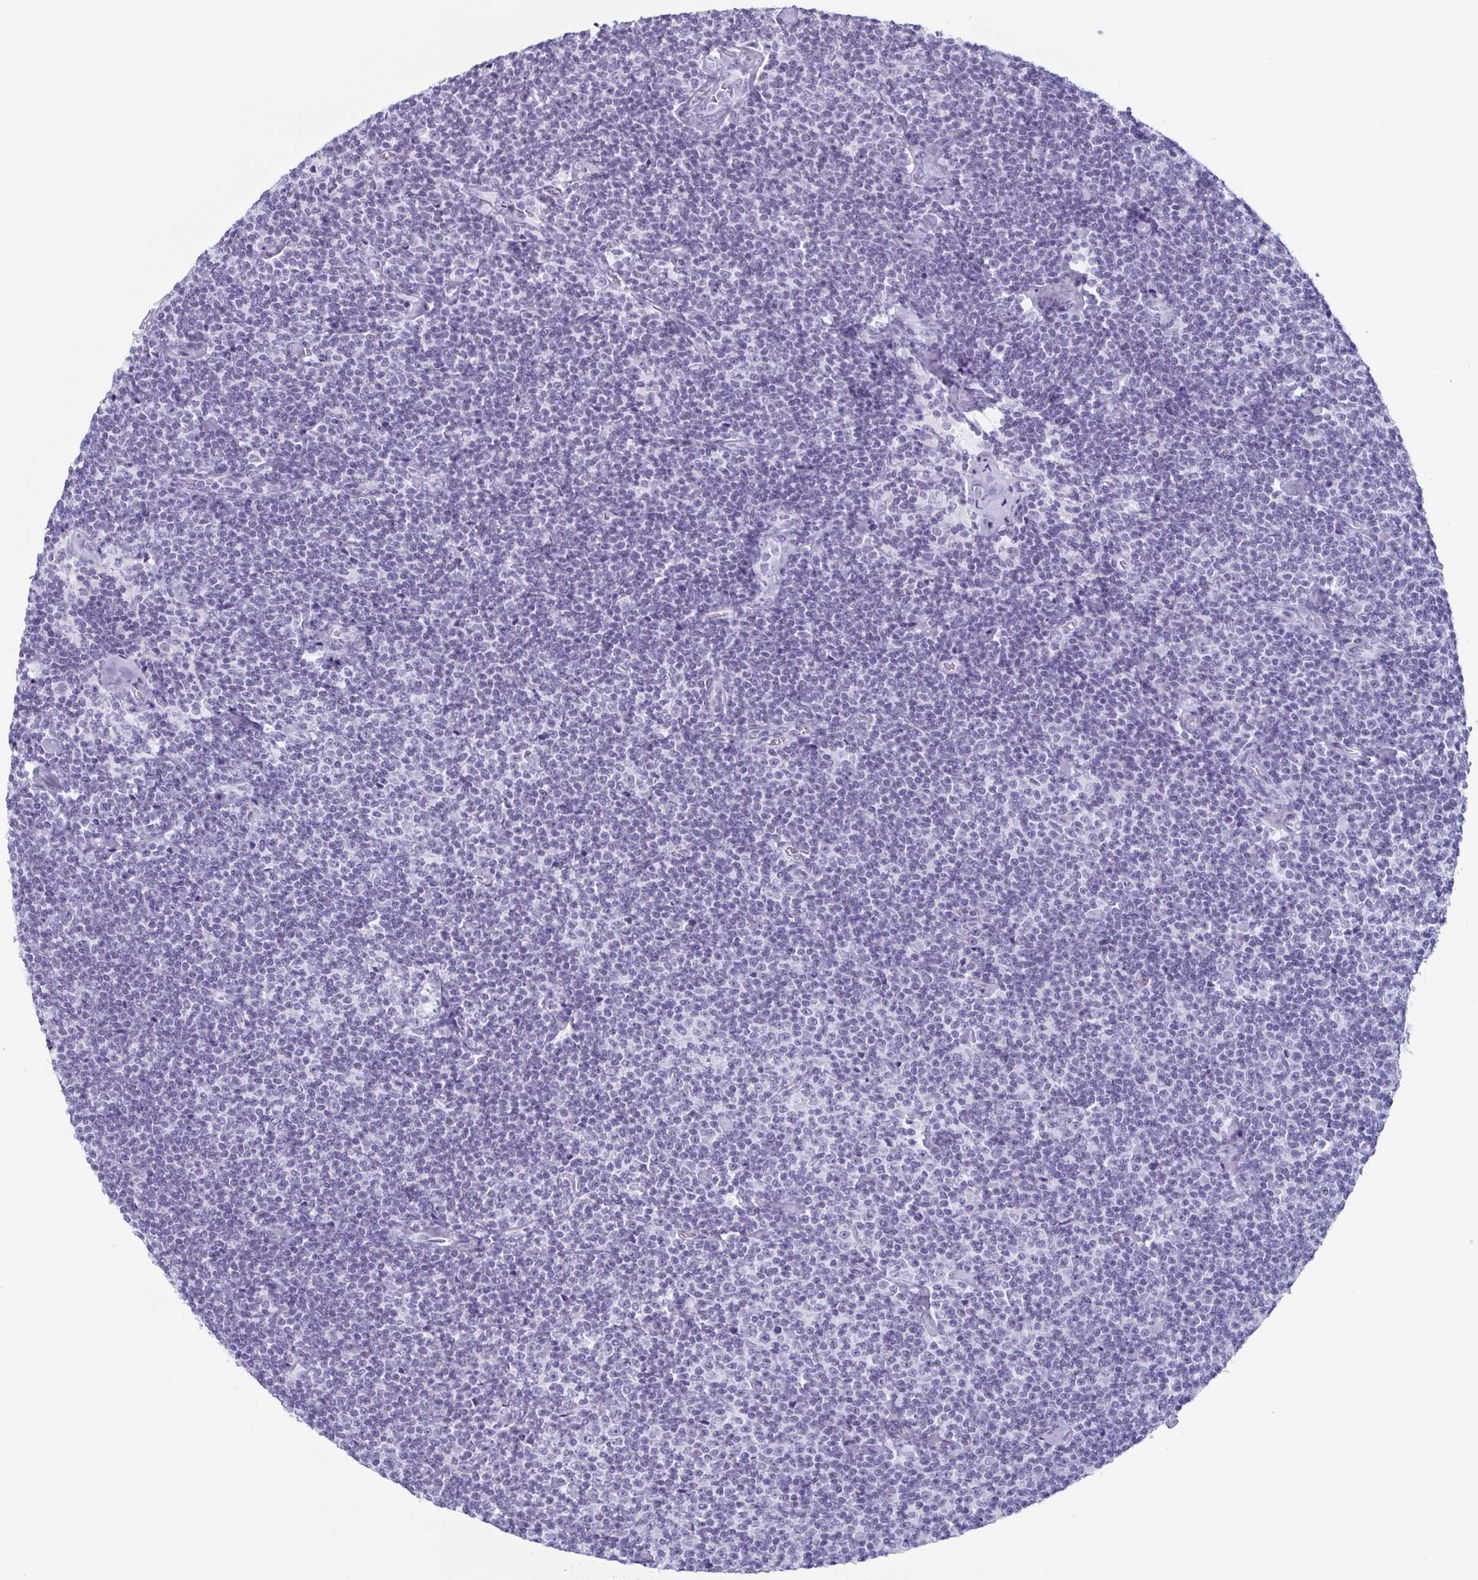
{"staining": {"intensity": "negative", "quantity": "none", "location": "none"}, "tissue": "lymphoma", "cell_type": "Tumor cells", "image_type": "cancer", "snomed": [{"axis": "morphology", "description": "Malignant lymphoma, non-Hodgkin's type, Low grade"}, {"axis": "topography", "description": "Lymph node"}], "caption": "A histopathology image of malignant lymphoma, non-Hodgkin's type (low-grade) stained for a protein demonstrates no brown staining in tumor cells.", "gene": "ENKUR", "patient": {"sex": "male", "age": 81}}